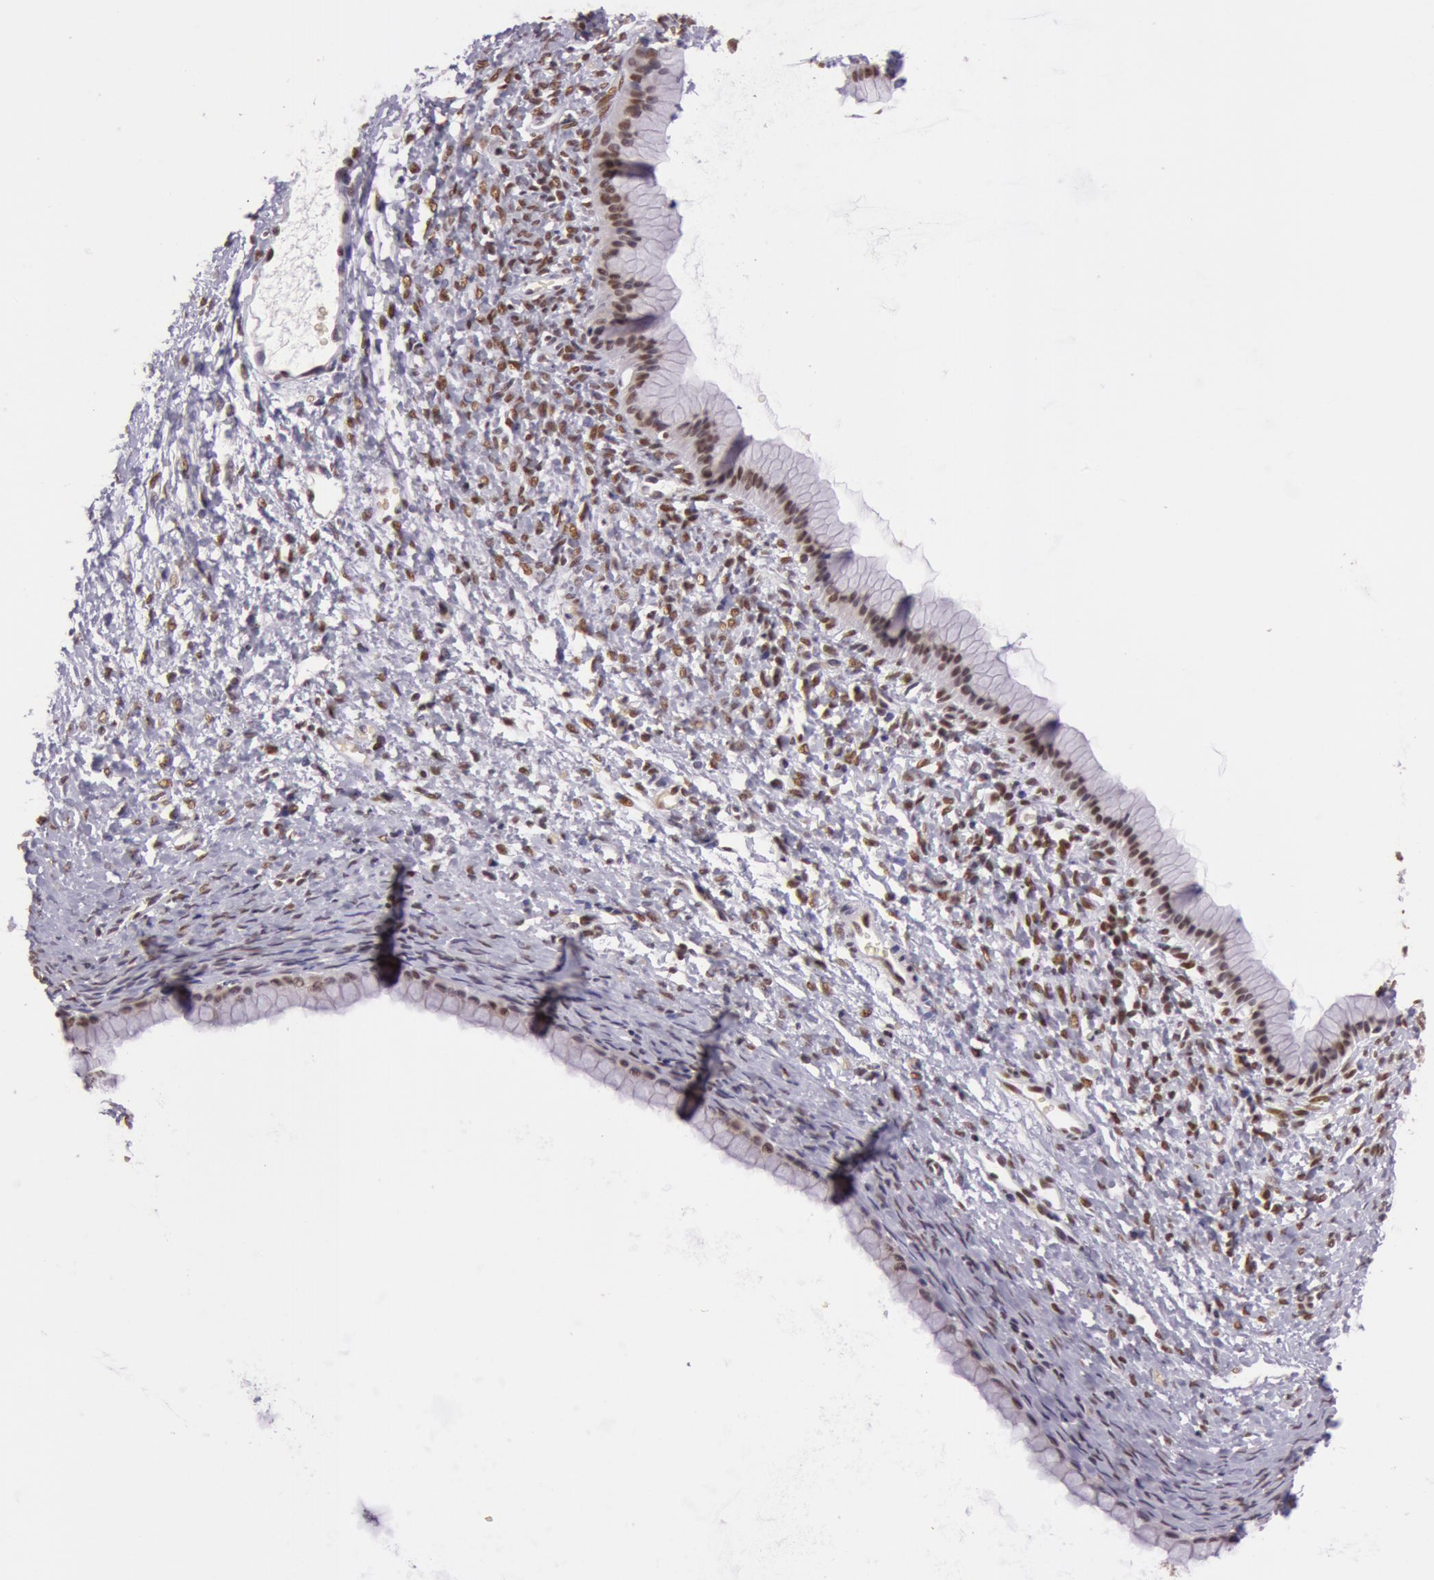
{"staining": {"intensity": "strong", "quantity": ">75%", "location": "nuclear"}, "tissue": "ovarian cancer", "cell_type": "Tumor cells", "image_type": "cancer", "snomed": [{"axis": "morphology", "description": "Cystadenocarcinoma, mucinous, NOS"}, {"axis": "topography", "description": "Ovary"}], "caption": "Mucinous cystadenocarcinoma (ovarian) was stained to show a protein in brown. There is high levels of strong nuclear positivity in approximately >75% of tumor cells. The staining was performed using DAB (3,3'-diaminobenzidine), with brown indicating positive protein expression. Nuclei are stained blue with hematoxylin.", "gene": "NBN", "patient": {"sex": "female", "age": 25}}